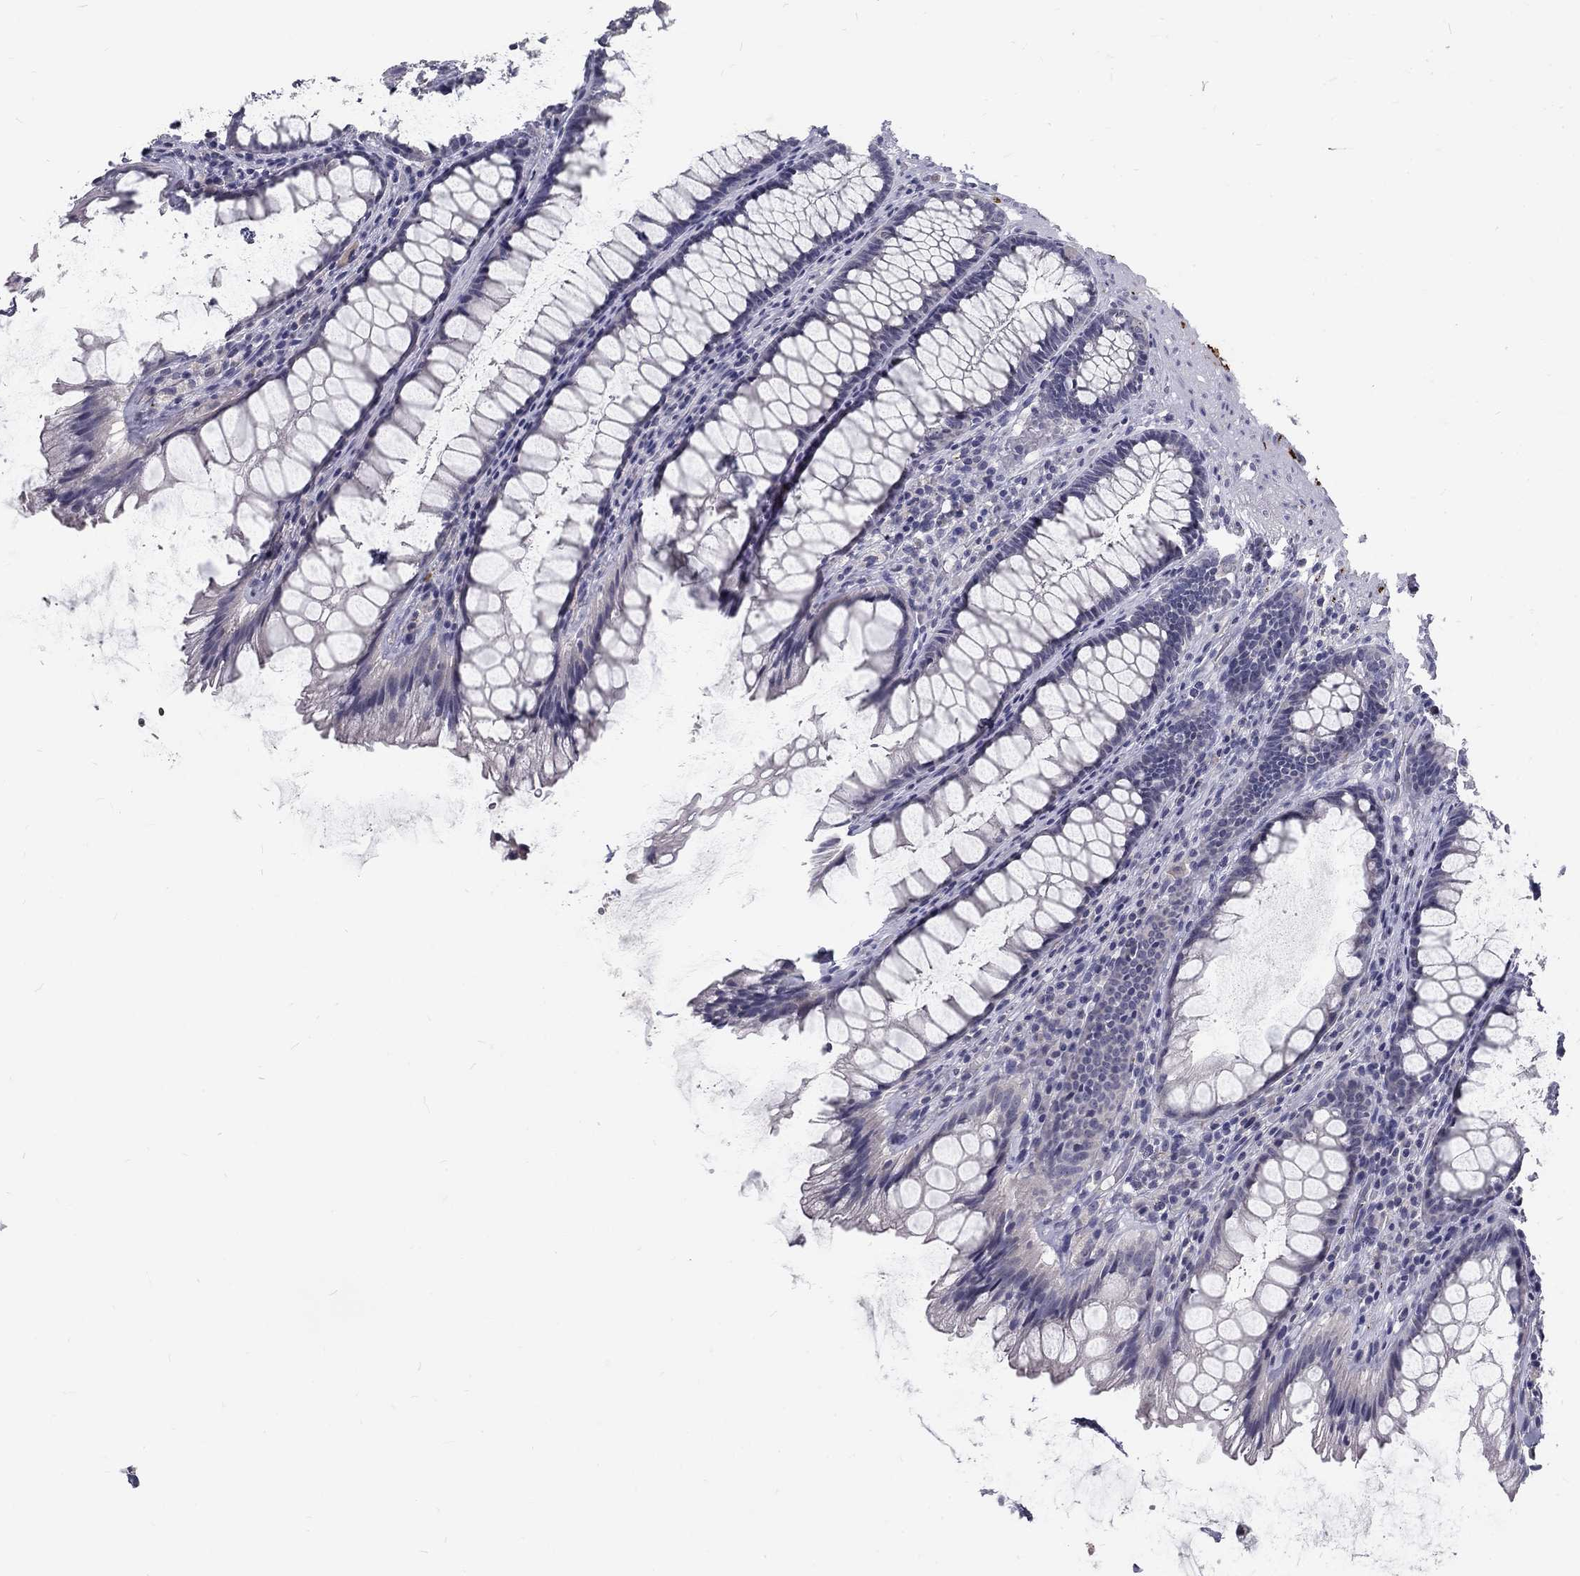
{"staining": {"intensity": "negative", "quantity": "none", "location": "none"}, "tissue": "rectum", "cell_type": "Glandular cells", "image_type": "normal", "snomed": [{"axis": "morphology", "description": "Normal tissue, NOS"}, {"axis": "topography", "description": "Rectum"}], "caption": "A micrograph of rectum stained for a protein reveals no brown staining in glandular cells.", "gene": "NOS1", "patient": {"sex": "male", "age": 72}}